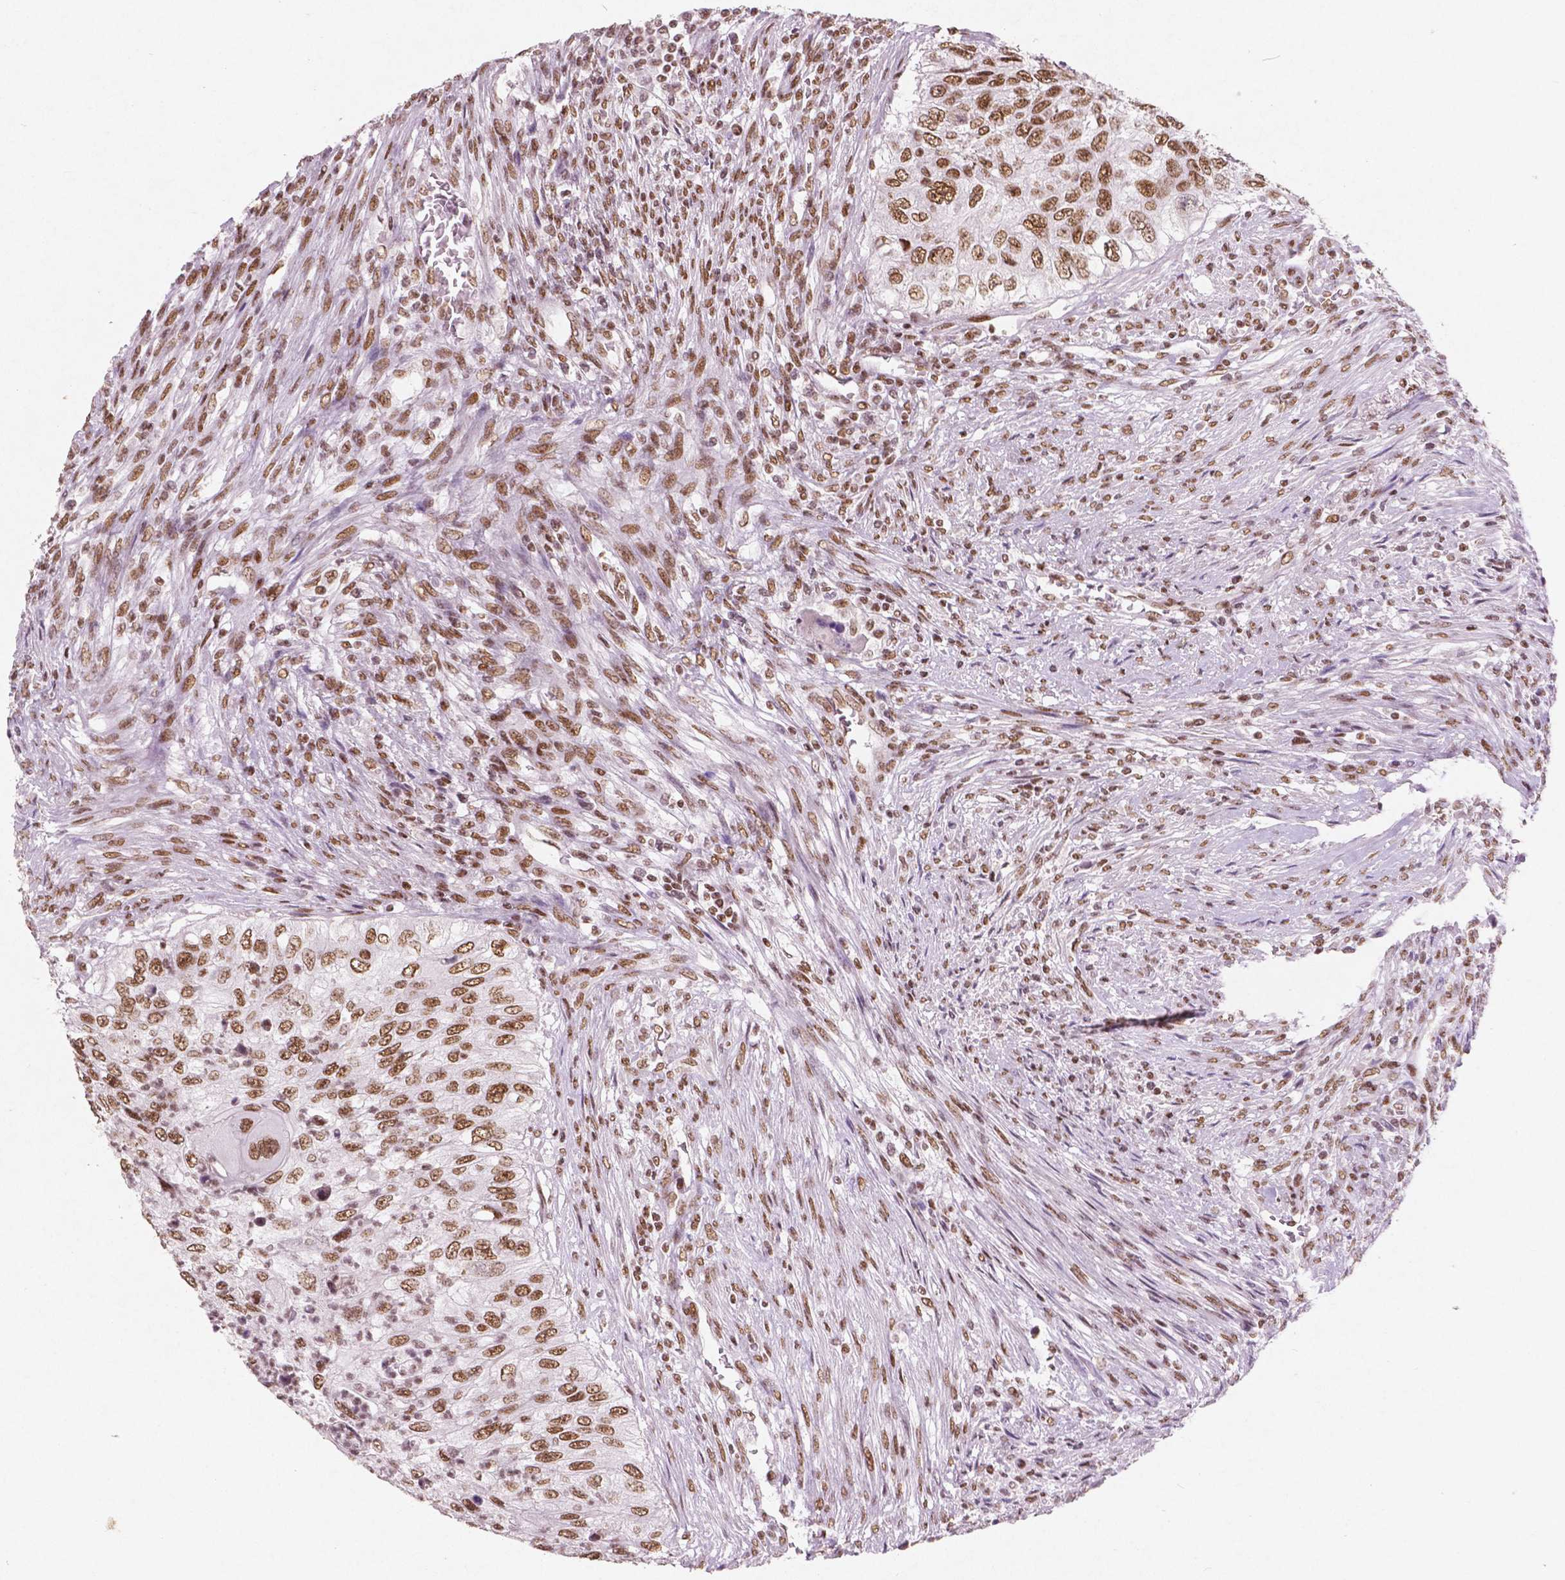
{"staining": {"intensity": "moderate", "quantity": ">75%", "location": "nuclear"}, "tissue": "urothelial cancer", "cell_type": "Tumor cells", "image_type": "cancer", "snomed": [{"axis": "morphology", "description": "Urothelial carcinoma, High grade"}, {"axis": "topography", "description": "Urinary bladder"}], "caption": "This is an image of immunohistochemistry (IHC) staining of urothelial carcinoma (high-grade), which shows moderate staining in the nuclear of tumor cells.", "gene": "BRD4", "patient": {"sex": "female", "age": 60}}